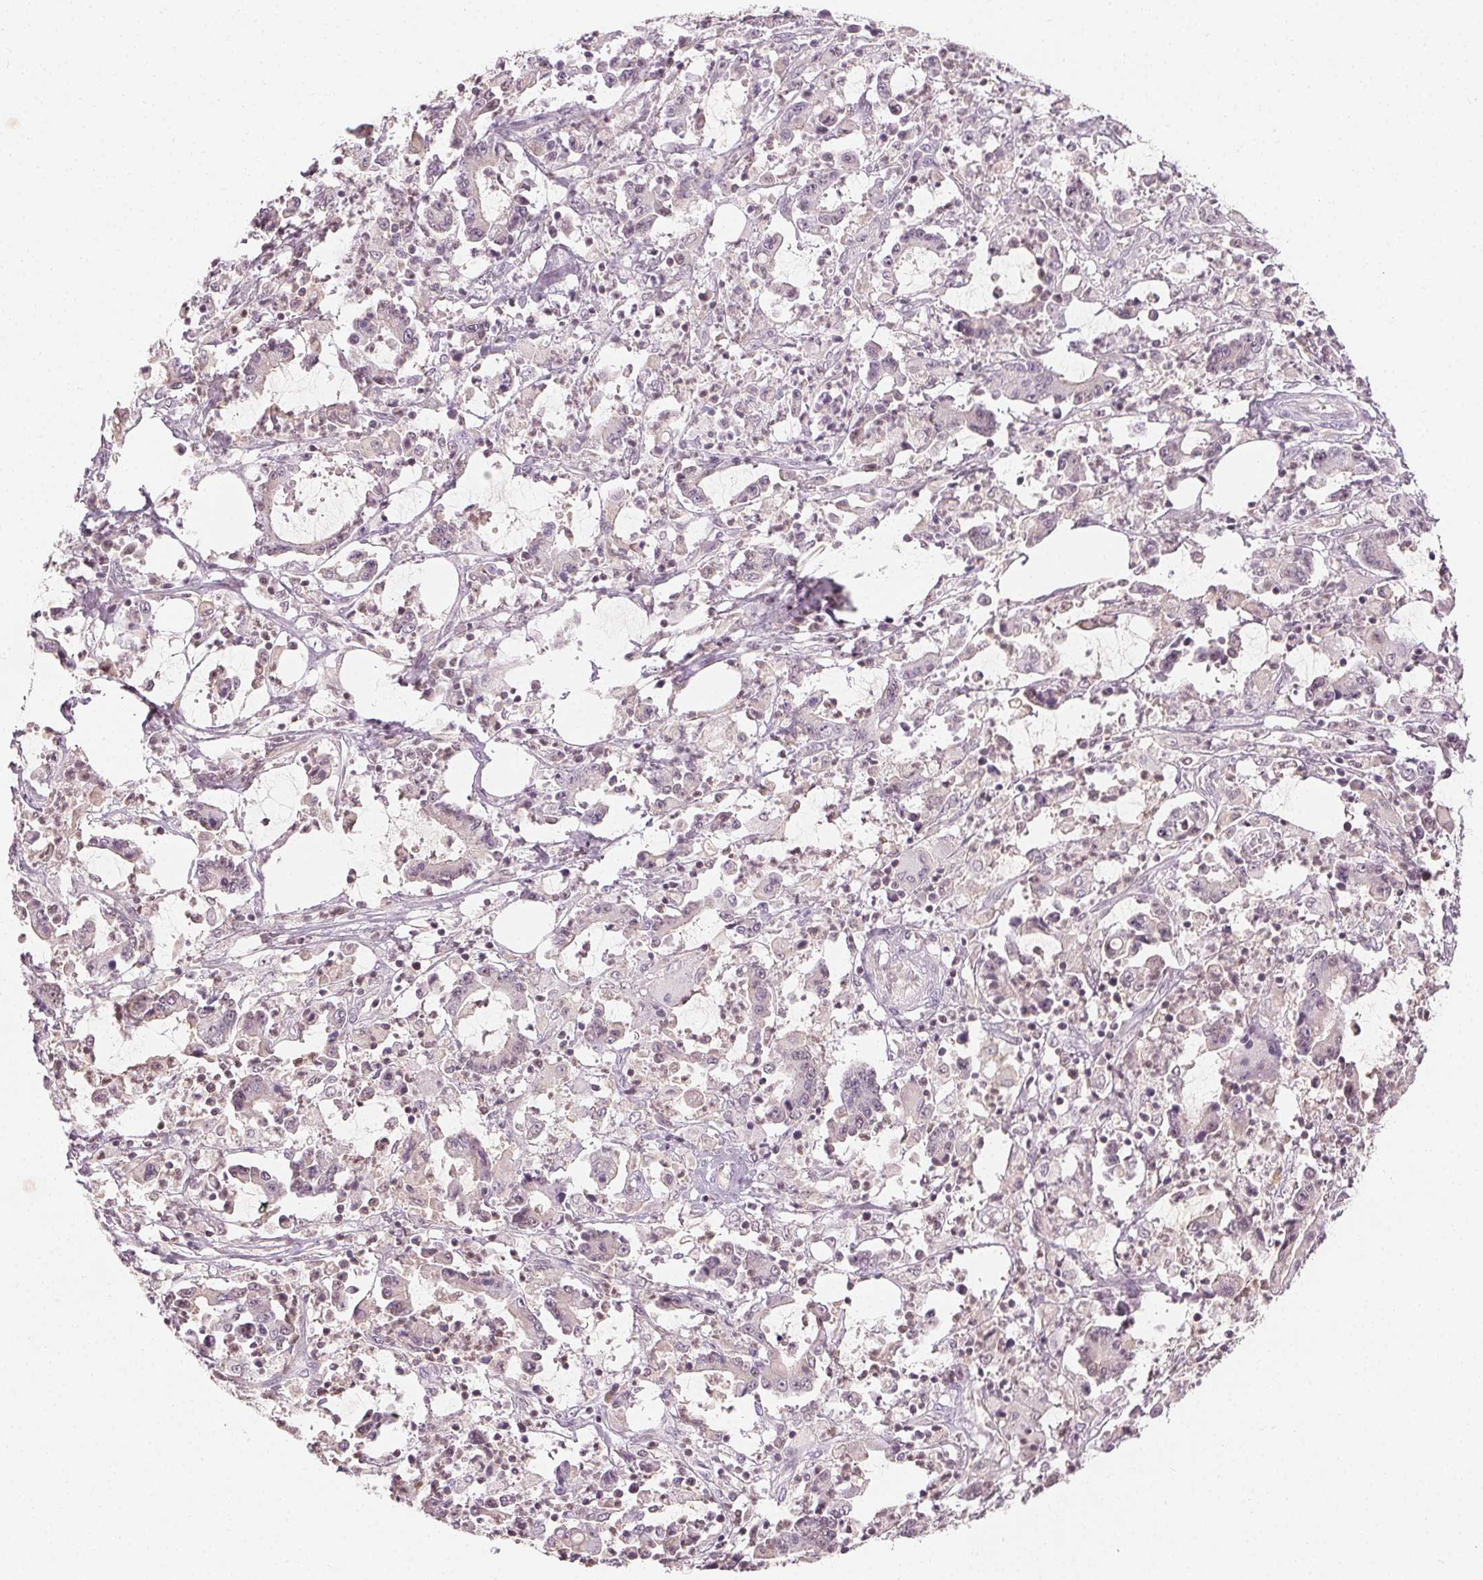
{"staining": {"intensity": "negative", "quantity": "none", "location": "none"}, "tissue": "stomach cancer", "cell_type": "Tumor cells", "image_type": "cancer", "snomed": [{"axis": "morphology", "description": "Adenocarcinoma, NOS"}, {"axis": "topography", "description": "Stomach, upper"}], "caption": "Tumor cells show no significant protein staining in stomach cancer (adenocarcinoma).", "gene": "AFM", "patient": {"sex": "male", "age": 68}}